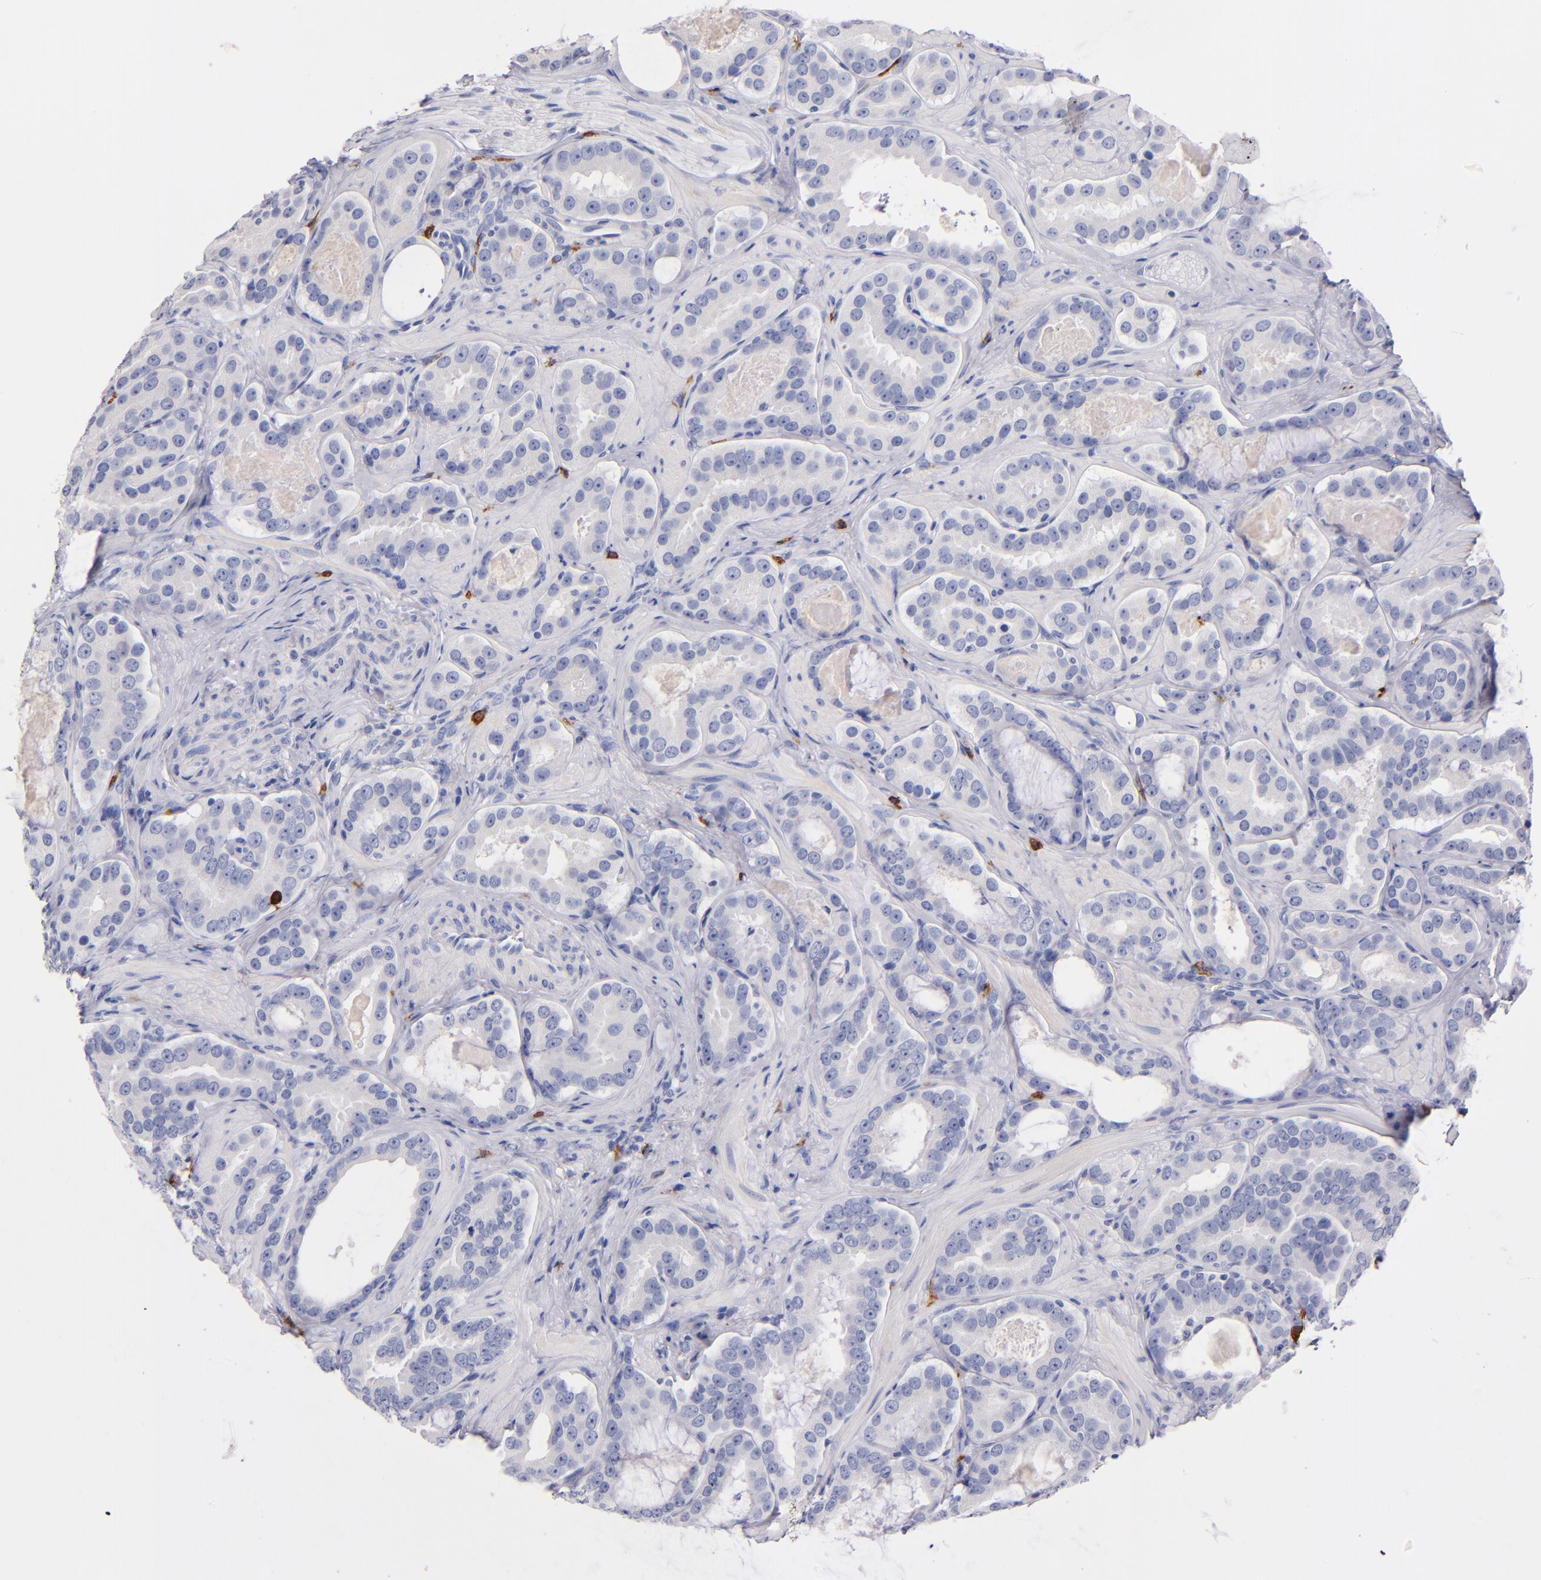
{"staining": {"intensity": "negative", "quantity": "none", "location": "none"}, "tissue": "prostate cancer", "cell_type": "Tumor cells", "image_type": "cancer", "snomed": [{"axis": "morphology", "description": "Adenocarcinoma, Low grade"}, {"axis": "topography", "description": "Prostate"}], "caption": "A micrograph of human prostate cancer (low-grade adenocarcinoma) is negative for staining in tumor cells.", "gene": "KIT", "patient": {"sex": "male", "age": 59}}